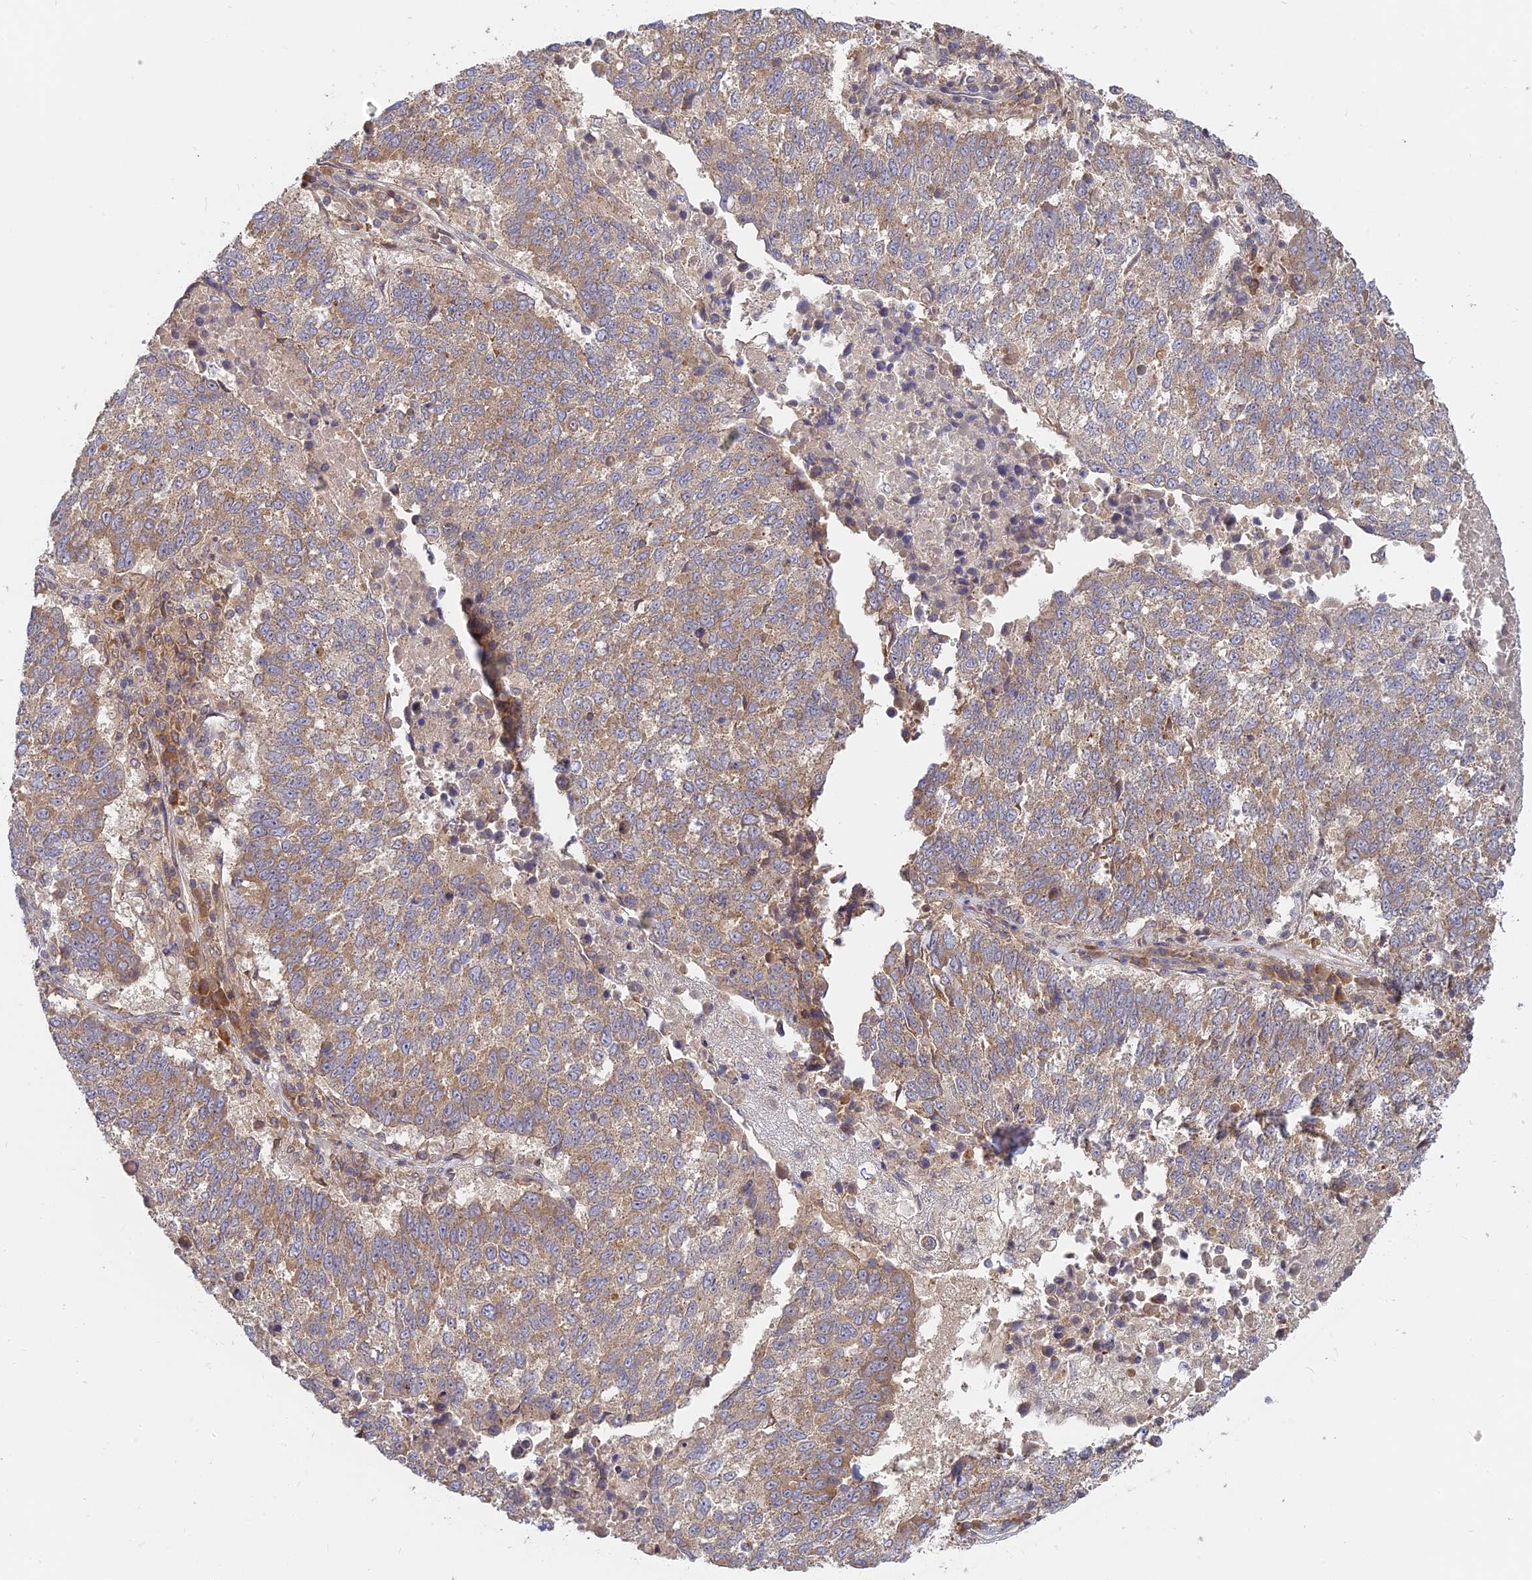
{"staining": {"intensity": "weak", "quantity": ">75%", "location": "cytoplasmic/membranous"}, "tissue": "lung cancer", "cell_type": "Tumor cells", "image_type": "cancer", "snomed": [{"axis": "morphology", "description": "Squamous cell carcinoma, NOS"}, {"axis": "topography", "description": "Lung"}], "caption": "A photomicrograph showing weak cytoplasmic/membranous staining in approximately >75% of tumor cells in squamous cell carcinoma (lung), as visualized by brown immunohistochemical staining.", "gene": "IL21R", "patient": {"sex": "male", "age": 73}}